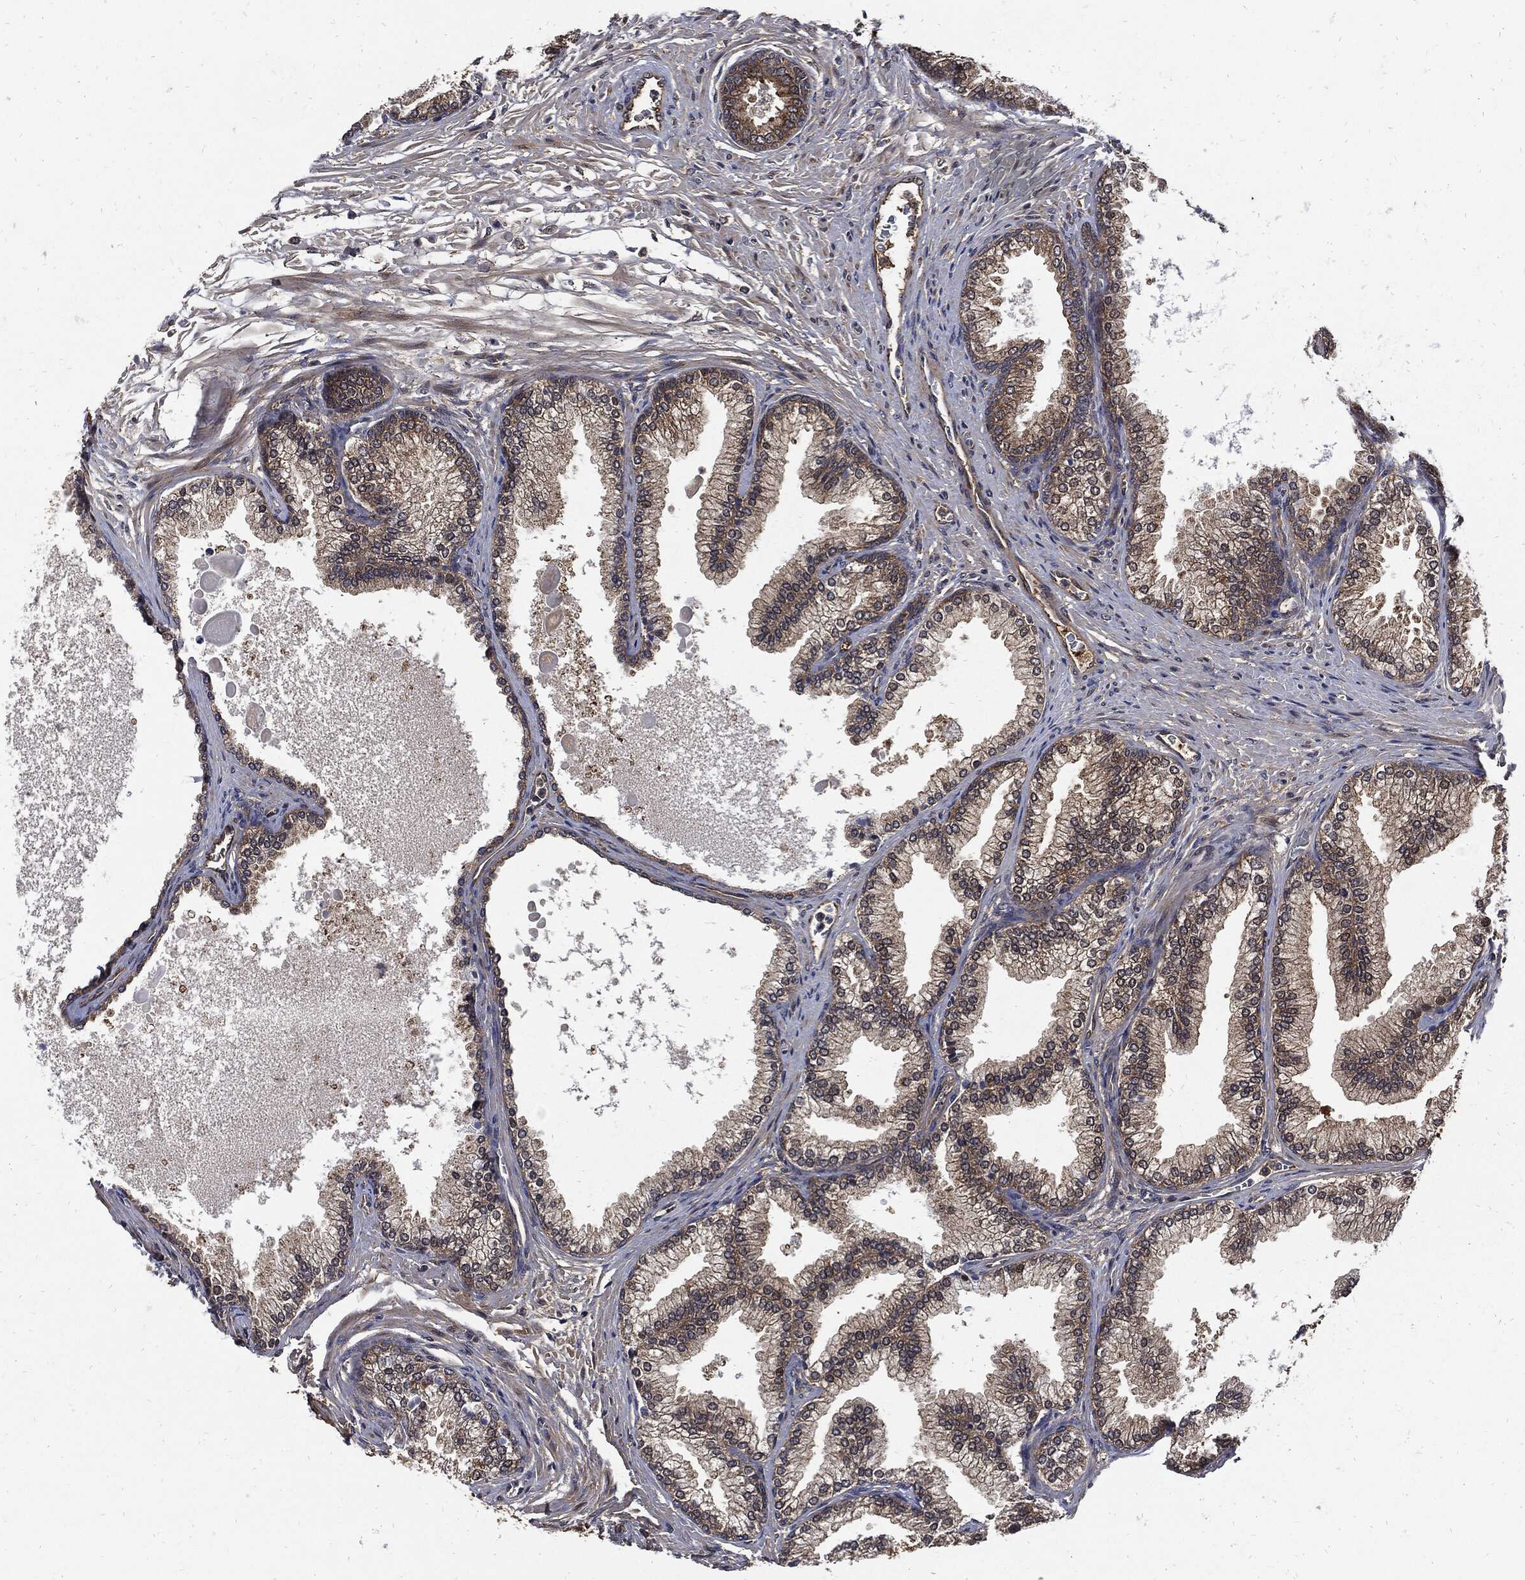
{"staining": {"intensity": "moderate", "quantity": "25%-75%", "location": "cytoplasmic/membranous"}, "tissue": "prostate", "cell_type": "Glandular cells", "image_type": "normal", "snomed": [{"axis": "morphology", "description": "Normal tissue, NOS"}, {"axis": "topography", "description": "Prostate"}], "caption": "Immunohistochemistry (DAB) staining of benign human prostate displays moderate cytoplasmic/membranous protein positivity in approximately 25%-75% of glandular cells. (DAB IHC with brightfield microscopy, high magnification).", "gene": "CLU", "patient": {"sex": "male", "age": 72}}